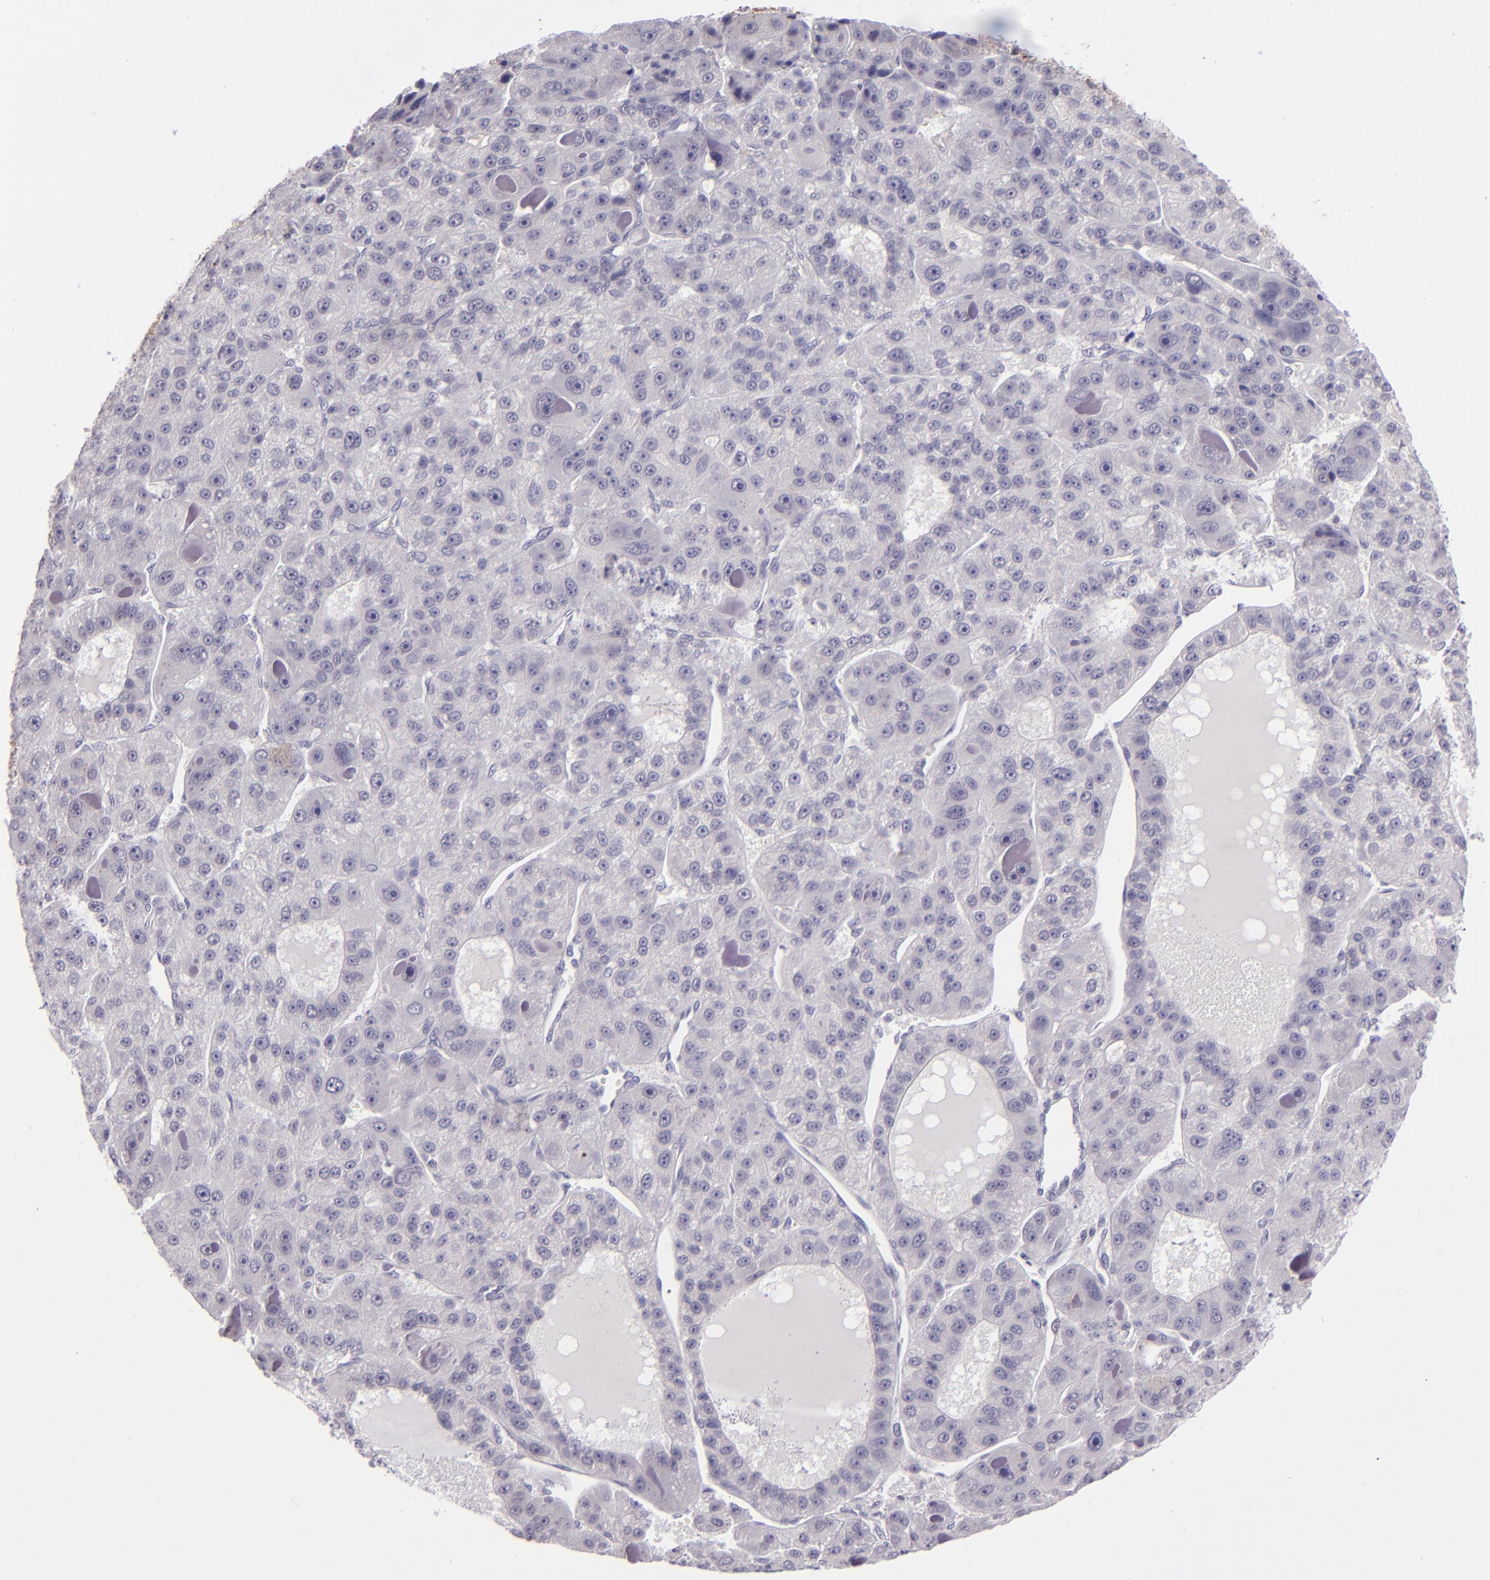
{"staining": {"intensity": "negative", "quantity": "none", "location": "none"}, "tissue": "liver cancer", "cell_type": "Tumor cells", "image_type": "cancer", "snomed": [{"axis": "morphology", "description": "Carcinoma, Hepatocellular, NOS"}, {"axis": "topography", "description": "Liver"}], "caption": "Tumor cells show no significant protein expression in hepatocellular carcinoma (liver). (DAB immunohistochemistry, high magnification).", "gene": "SNCB", "patient": {"sex": "male", "age": 76}}